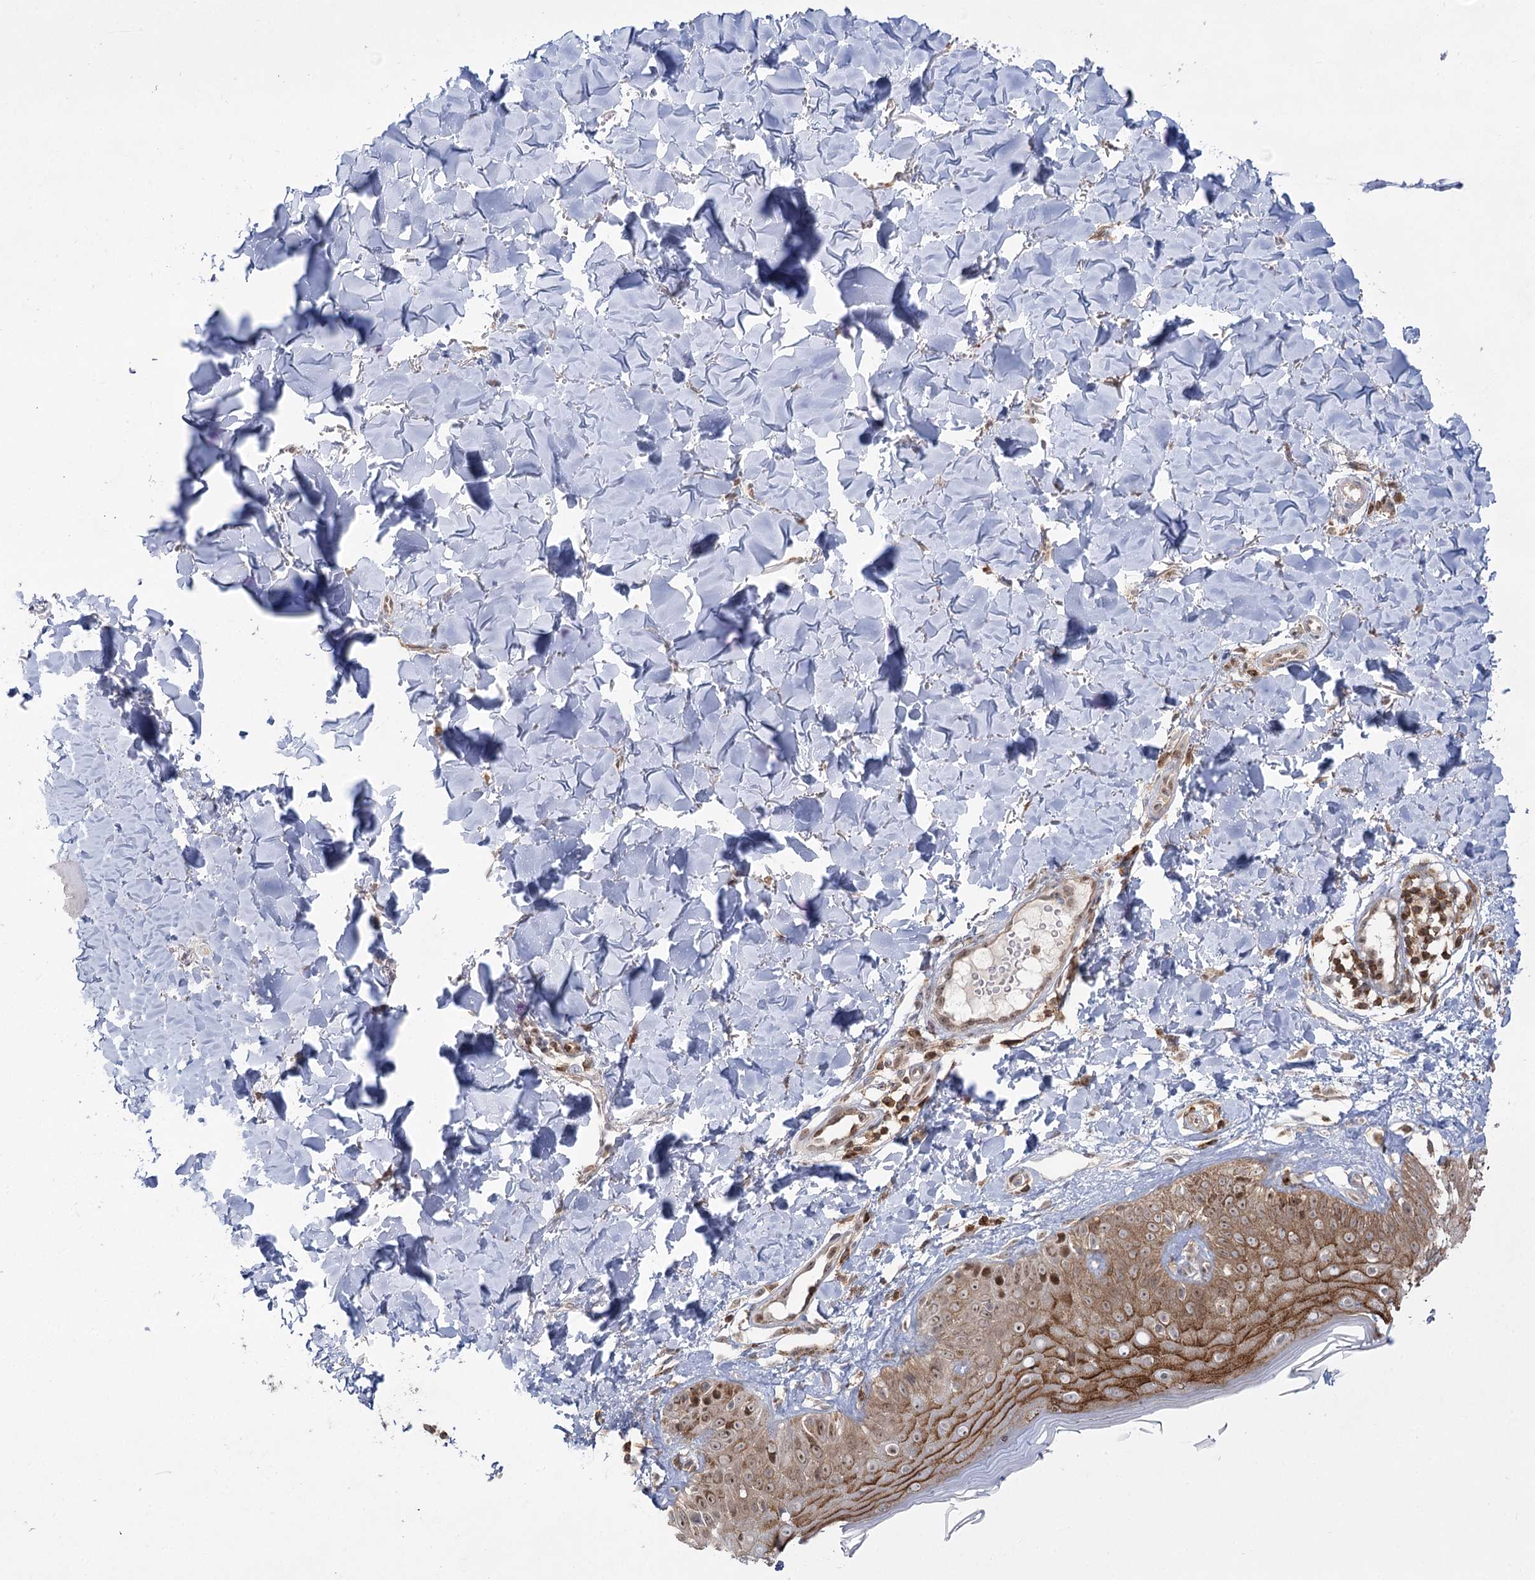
{"staining": {"intensity": "weak", "quantity": ">75%", "location": "cytoplasmic/membranous"}, "tissue": "skin", "cell_type": "Fibroblasts", "image_type": "normal", "snomed": [{"axis": "morphology", "description": "Normal tissue, NOS"}, {"axis": "topography", "description": "Skin"}], "caption": "Brown immunohistochemical staining in normal human skin exhibits weak cytoplasmic/membranous expression in approximately >75% of fibroblasts.", "gene": "SYTL1", "patient": {"sex": "male", "age": 52}}